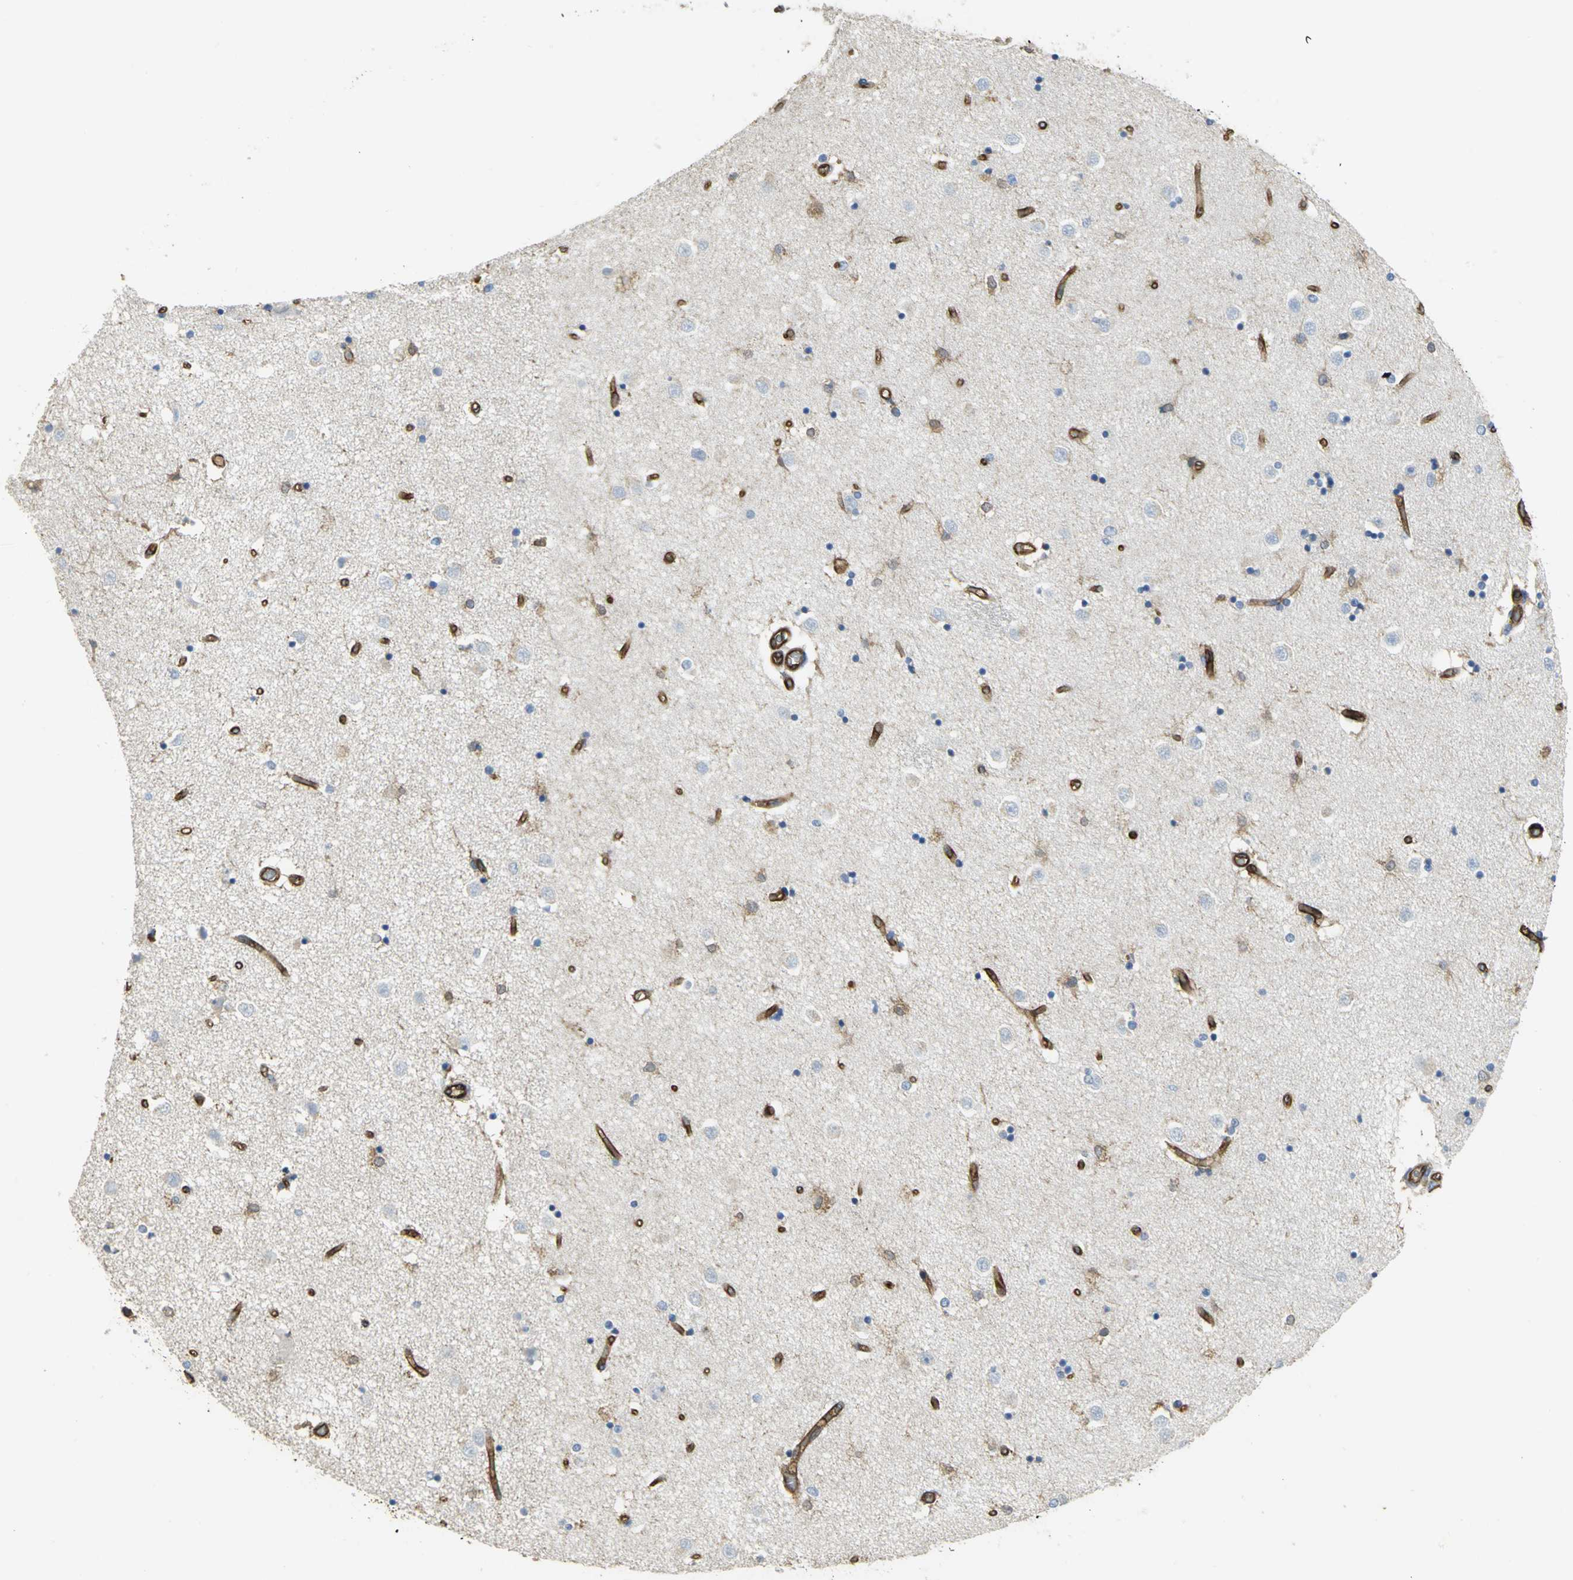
{"staining": {"intensity": "moderate", "quantity": "25%-75%", "location": "cytoplasmic/membranous"}, "tissue": "caudate", "cell_type": "Glial cells", "image_type": "normal", "snomed": [{"axis": "morphology", "description": "Normal tissue, NOS"}, {"axis": "topography", "description": "Lateral ventricle wall"}], "caption": "The immunohistochemical stain shows moderate cytoplasmic/membranous positivity in glial cells of normal caudate. Ihc stains the protein in brown and the nuclei are stained blue.", "gene": "FLNB", "patient": {"sex": "female", "age": 54}}